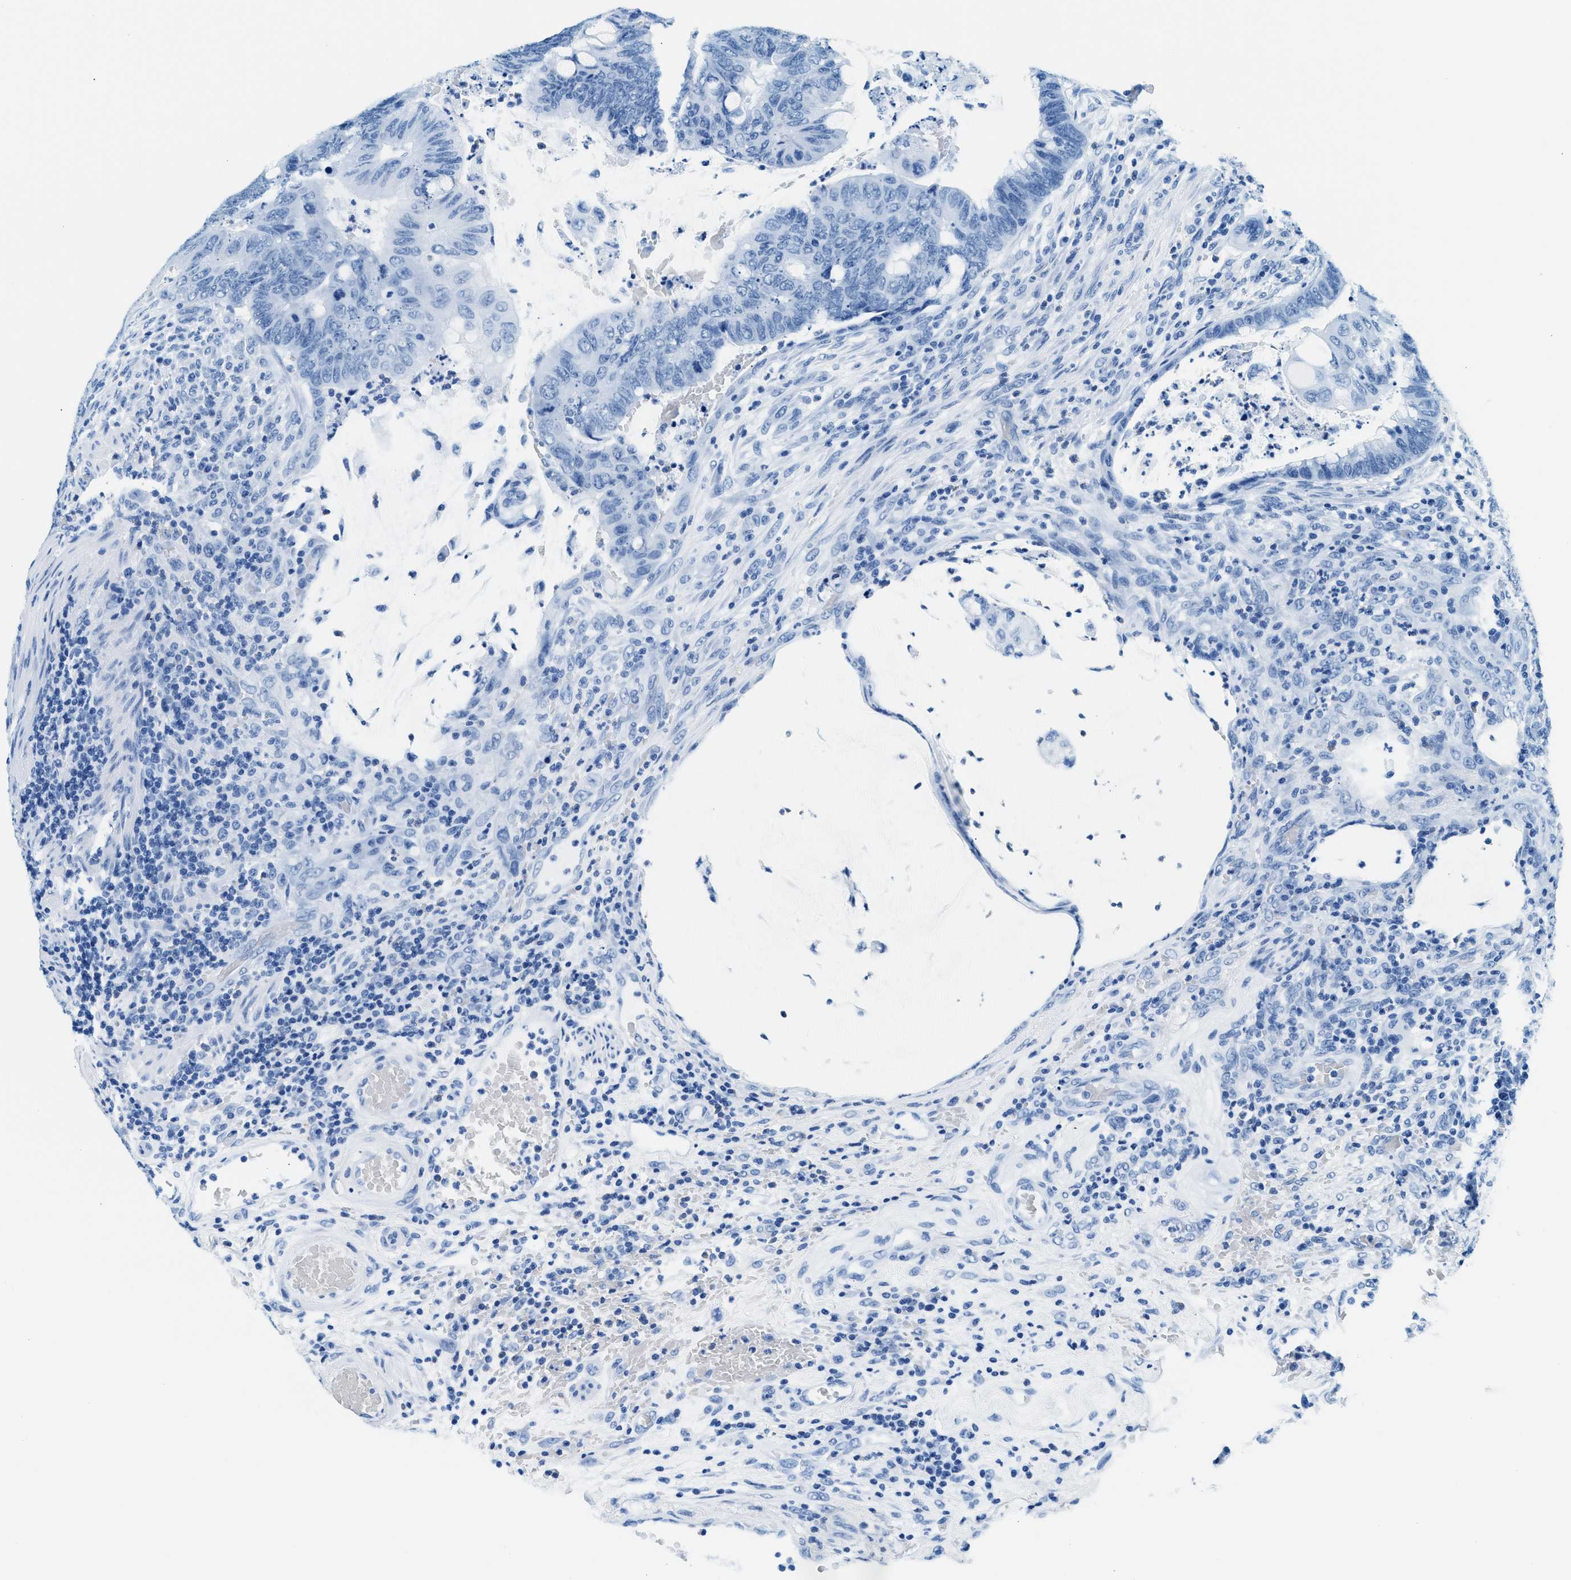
{"staining": {"intensity": "negative", "quantity": "none", "location": "none"}, "tissue": "colorectal cancer", "cell_type": "Tumor cells", "image_type": "cancer", "snomed": [{"axis": "morphology", "description": "Normal tissue, NOS"}, {"axis": "morphology", "description": "Adenocarcinoma, NOS"}, {"axis": "topography", "description": "Rectum"}, {"axis": "topography", "description": "Peripheral nerve tissue"}], "caption": "Protein analysis of colorectal cancer (adenocarcinoma) displays no significant positivity in tumor cells.", "gene": "VPS53", "patient": {"sex": "male", "age": 92}}